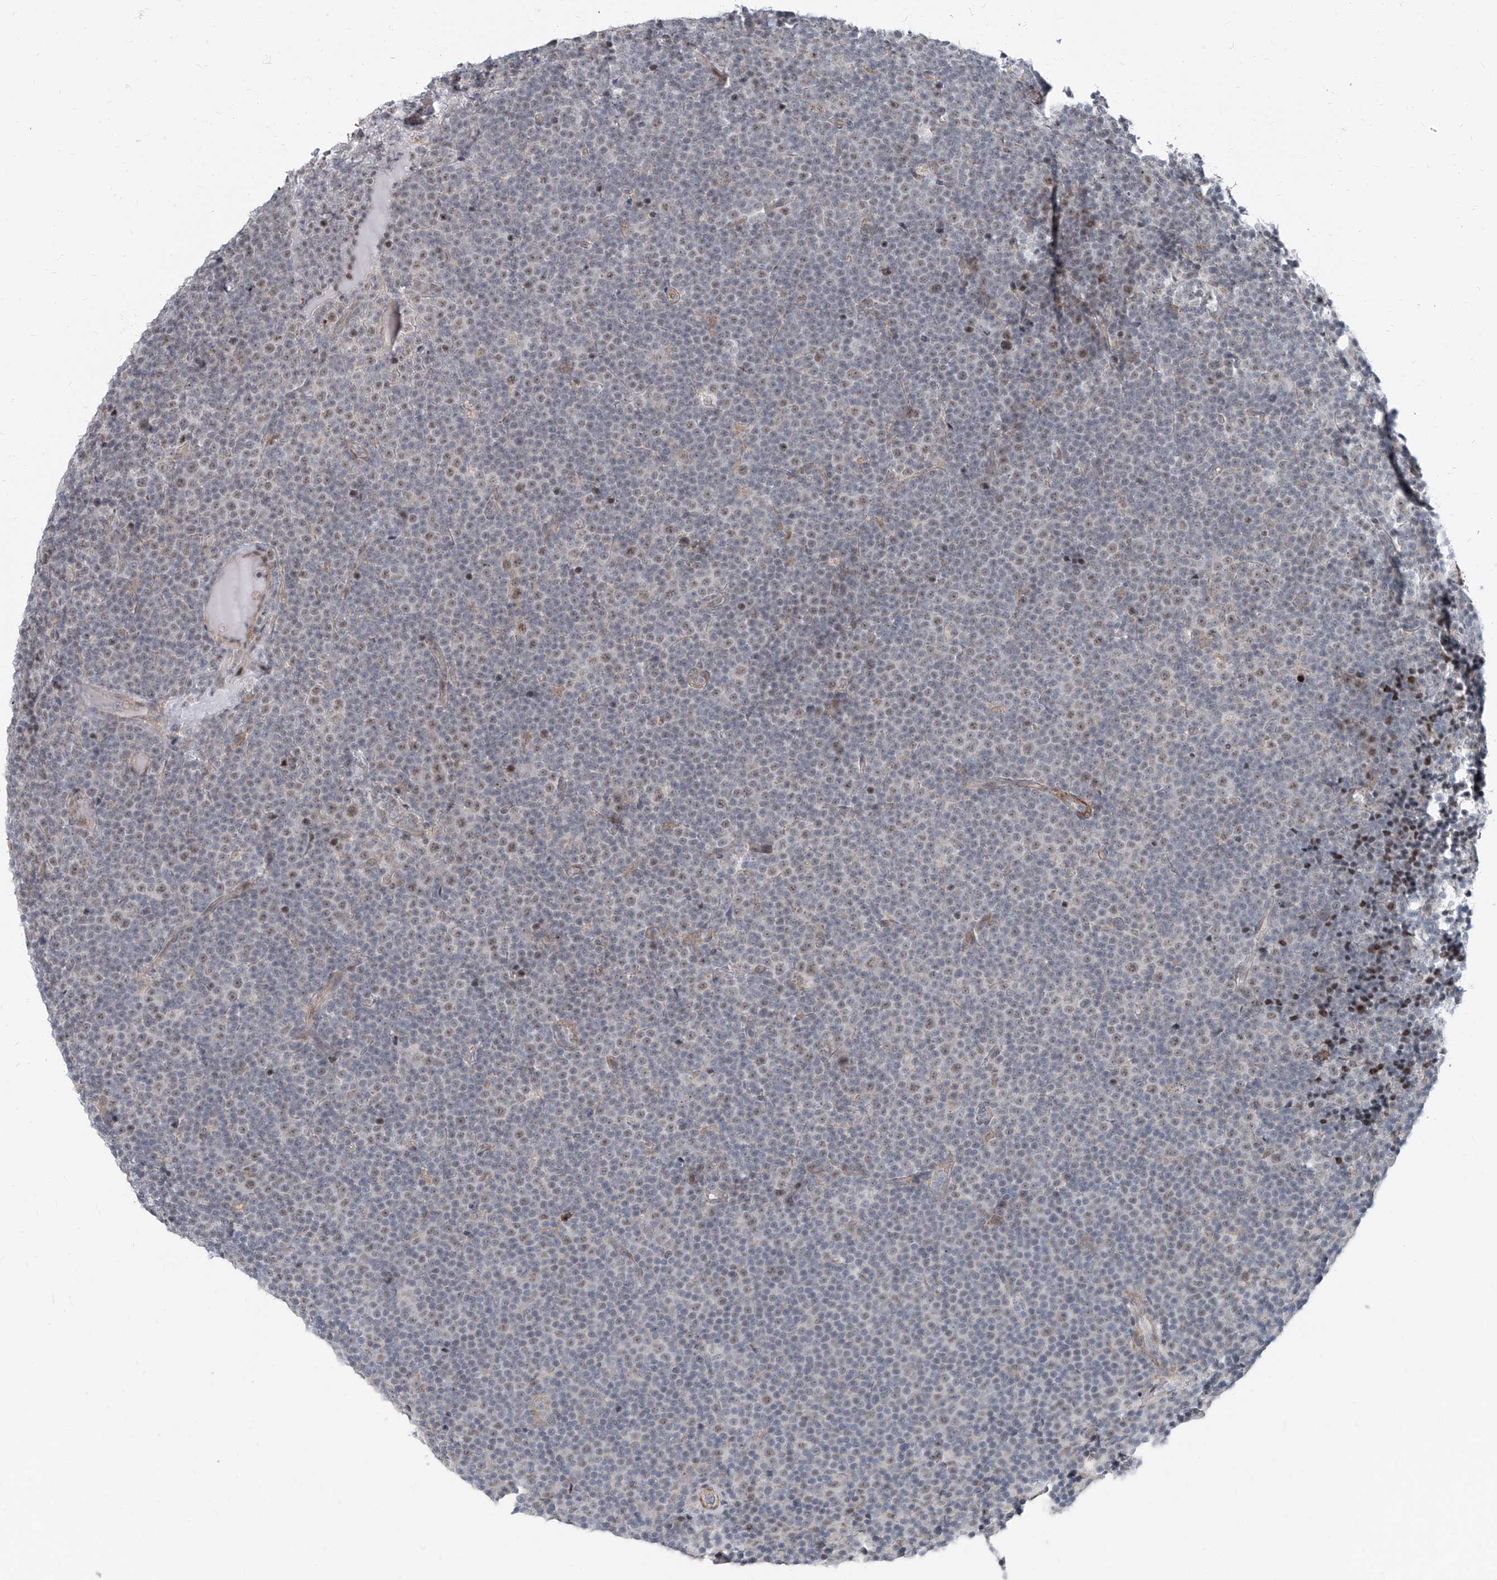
{"staining": {"intensity": "weak", "quantity": "25%-75%", "location": "nuclear"}, "tissue": "lymphoma", "cell_type": "Tumor cells", "image_type": "cancer", "snomed": [{"axis": "morphology", "description": "Malignant lymphoma, non-Hodgkin's type, Low grade"}, {"axis": "topography", "description": "Lymph node"}], "caption": "Protein staining of malignant lymphoma, non-Hodgkin's type (low-grade) tissue displays weak nuclear expression in about 25%-75% of tumor cells.", "gene": "TXLNB", "patient": {"sex": "female", "age": 67}}